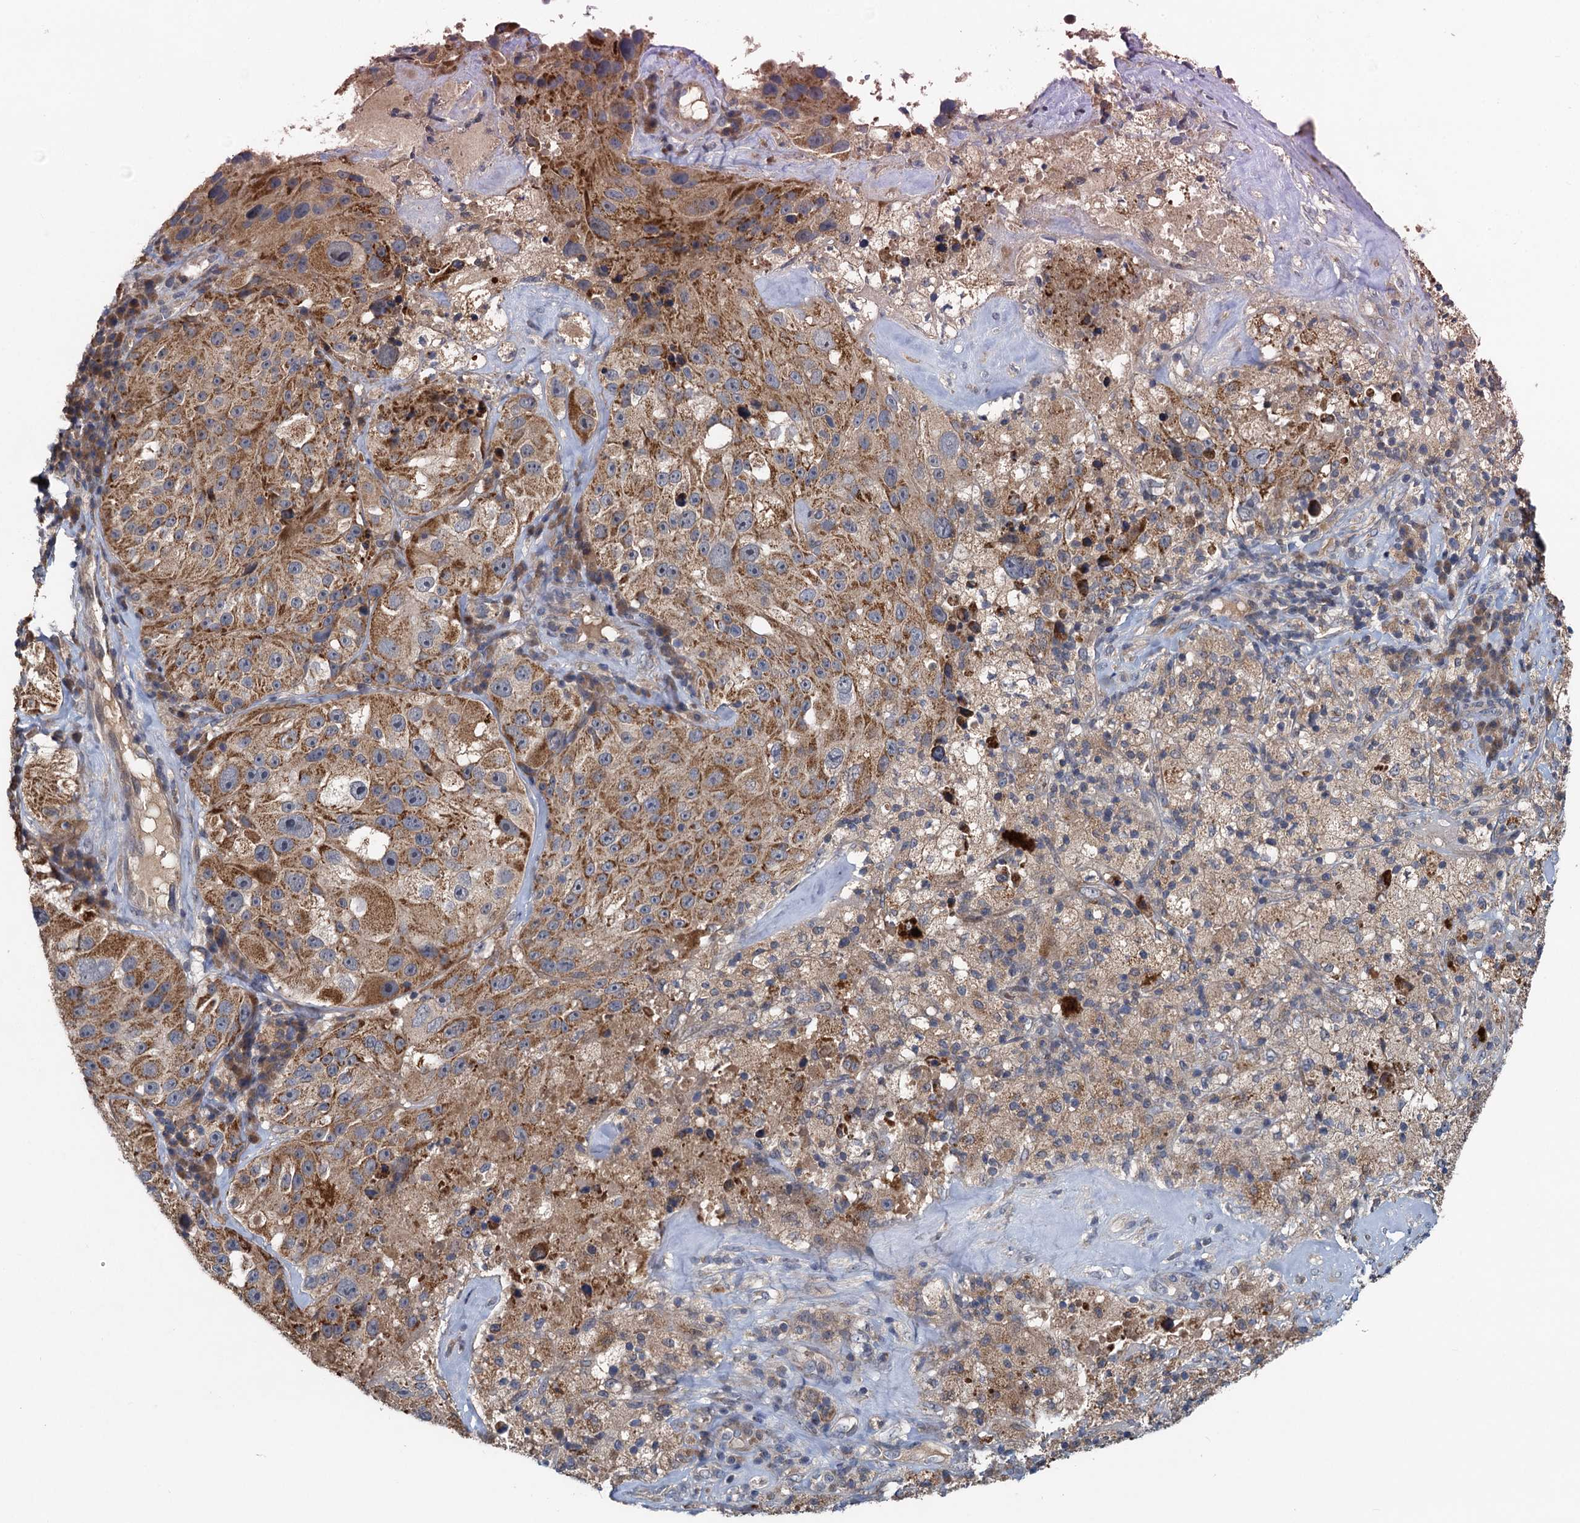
{"staining": {"intensity": "moderate", "quantity": ">75%", "location": "cytoplasmic/membranous"}, "tissue": "melanoma", "cell_type": "Tumor cells", "image_type": "cancer", "snomed": [{"axis": "morphology", "description": "Malignant melanoma, Metastatic site"}, {"axis": "topography", "description": "Lymph node"}], "caption": "Immunohistochemical staining of human malignant melanoma (metastatic site) displays moderate cytoplasmic/membranous protein expression in approximately >75% of tumor cells. (DAB (3,3'-diaminobenzidine) IHC with brightfield microscopy, high magnification).", "gene": "OTUB1", "patient": {"sex": "male", "age": 62}}